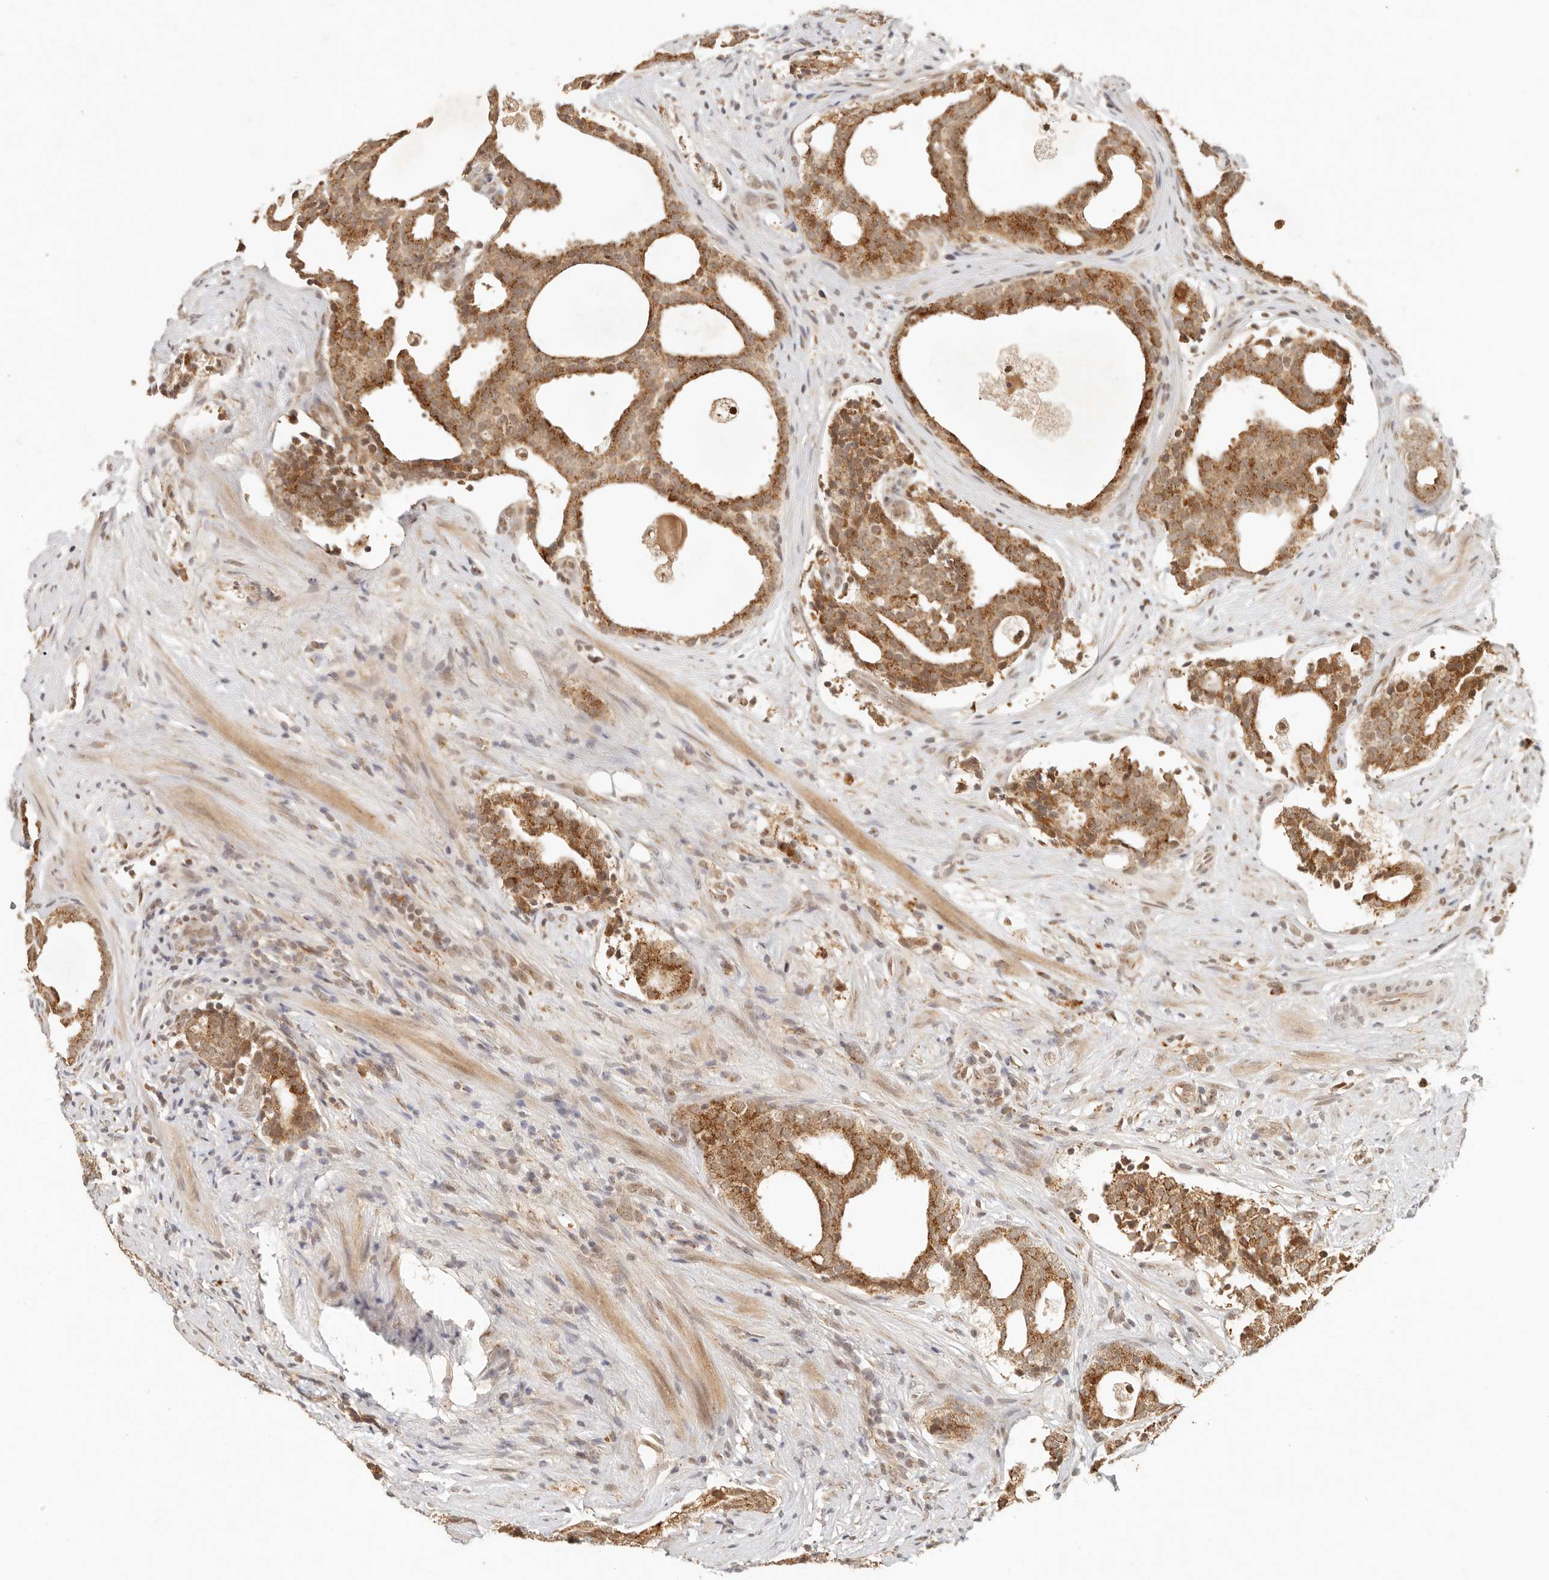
{"staining": {"intensity": "moderate", "quantity": ">75%", "location": "cytoplasmic/membranous"}, "tissue": "prostate cancer", "cell_type": "Tumor cells", "image_type": "cancer", "snomed": [{"axis": "morphology", "description": "Adenocarcinoma, High grade"}, {"axis": "topography", "description": "Prostate"}], "caption": "Protein analysis of high-grade adenocarcinoma (prostate) tissue shows moderate cytoplasmic/membranous staining in approximately >75% of tumor cells. Nuclei are stained in blue.", "gene": "INTS11", "patient": {"sex": "male", "age": 56}}